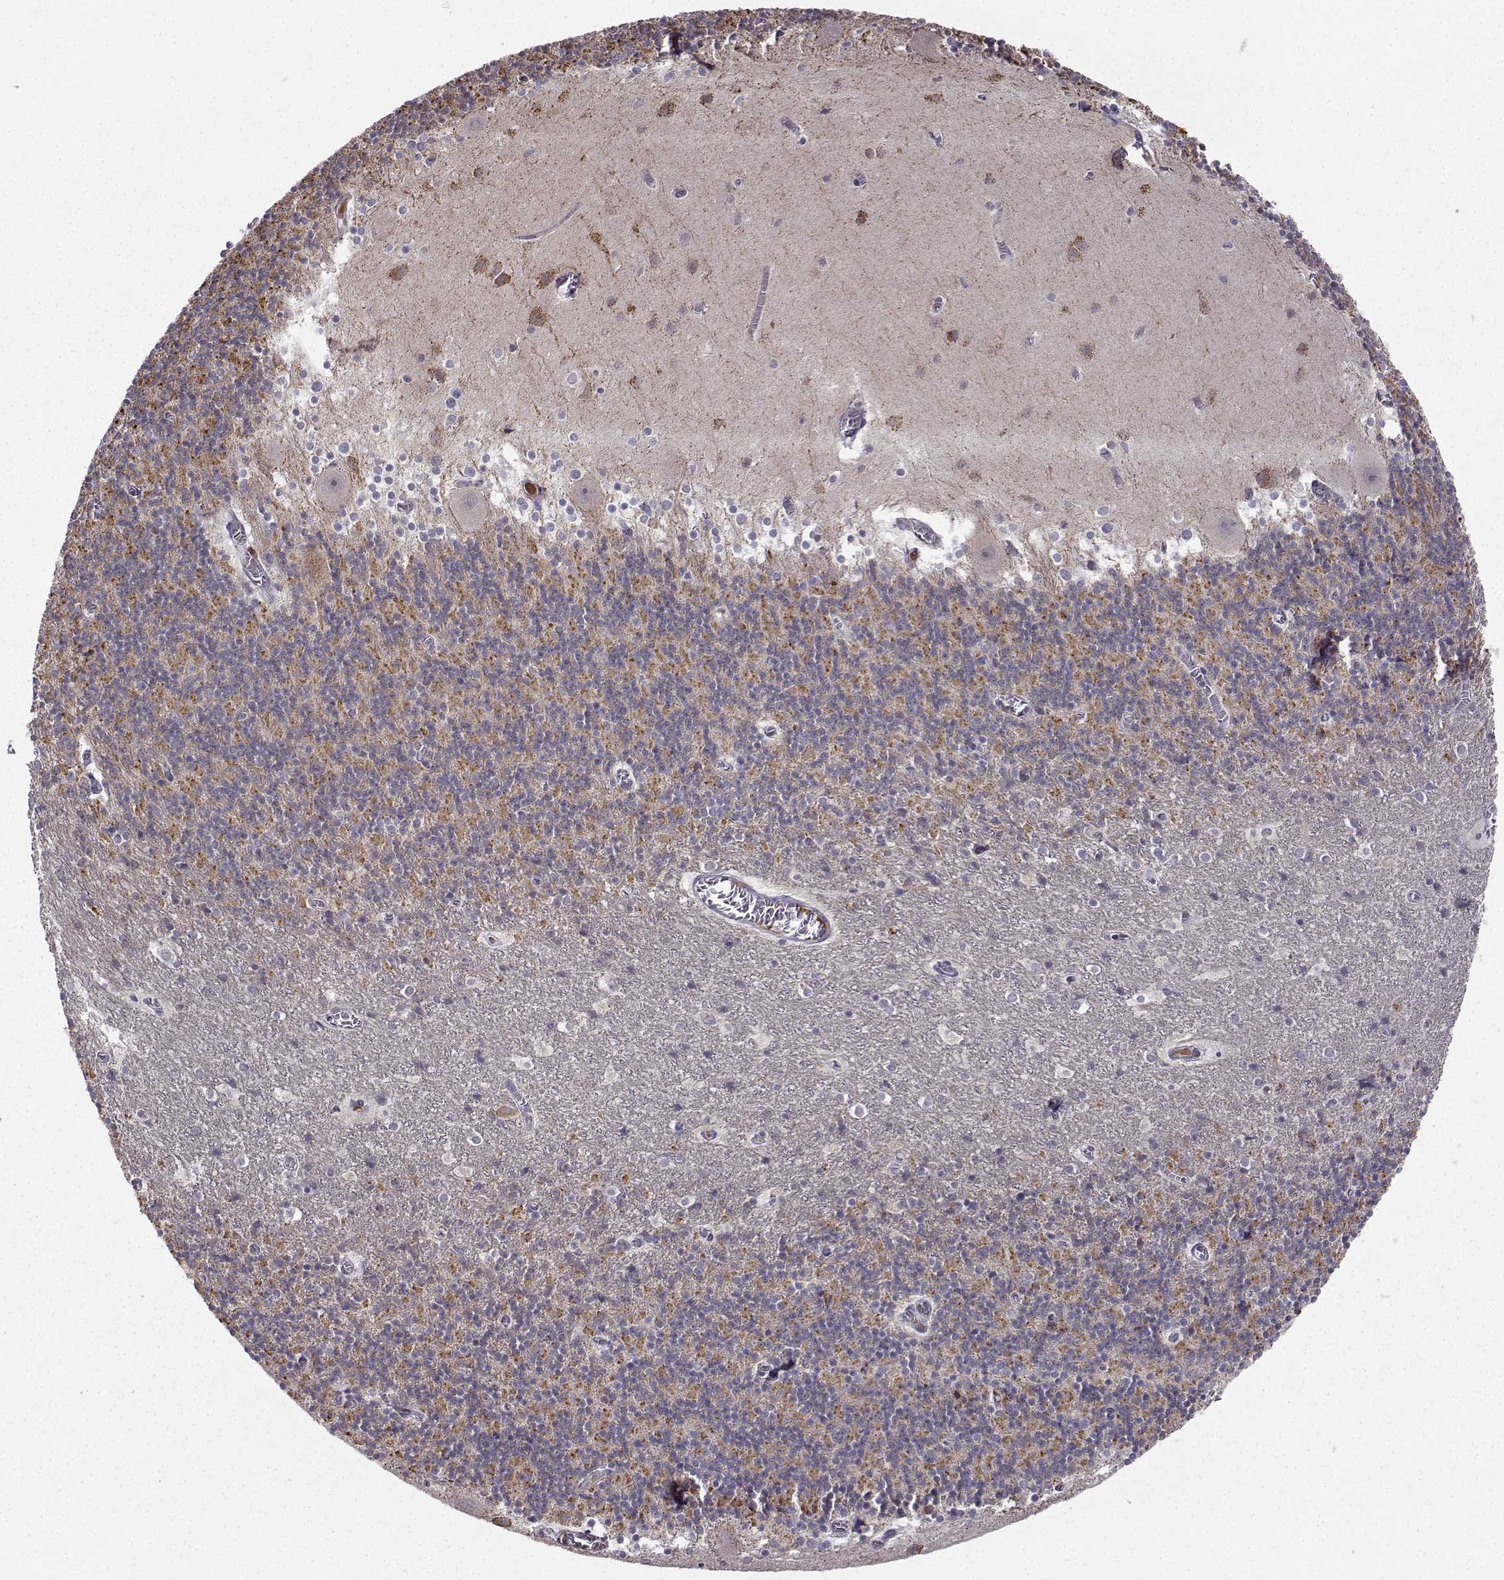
{"staining": {"intensity": "moderate", "quantity": "<25%", "location": "cytoplasmic/membranous"}, "tissue": "cerebellum", "cell_type": "Cells in granular layer", "image_type": "normal", "snomed": [{"axis": "morphology", "description": "Normal tissue, NOS"}, {"axis": "topography", "description": "Cerebellum"}], "caption": "The micrograph demonstrates immunohistochemical staining of normal cerebellum. There is moderate cytoplasmic/membranous staining is appreciated in approximately <25% of cells in granular layer.", "gene": "NQO1", "patient": {"sex": "male", "age": 70}}